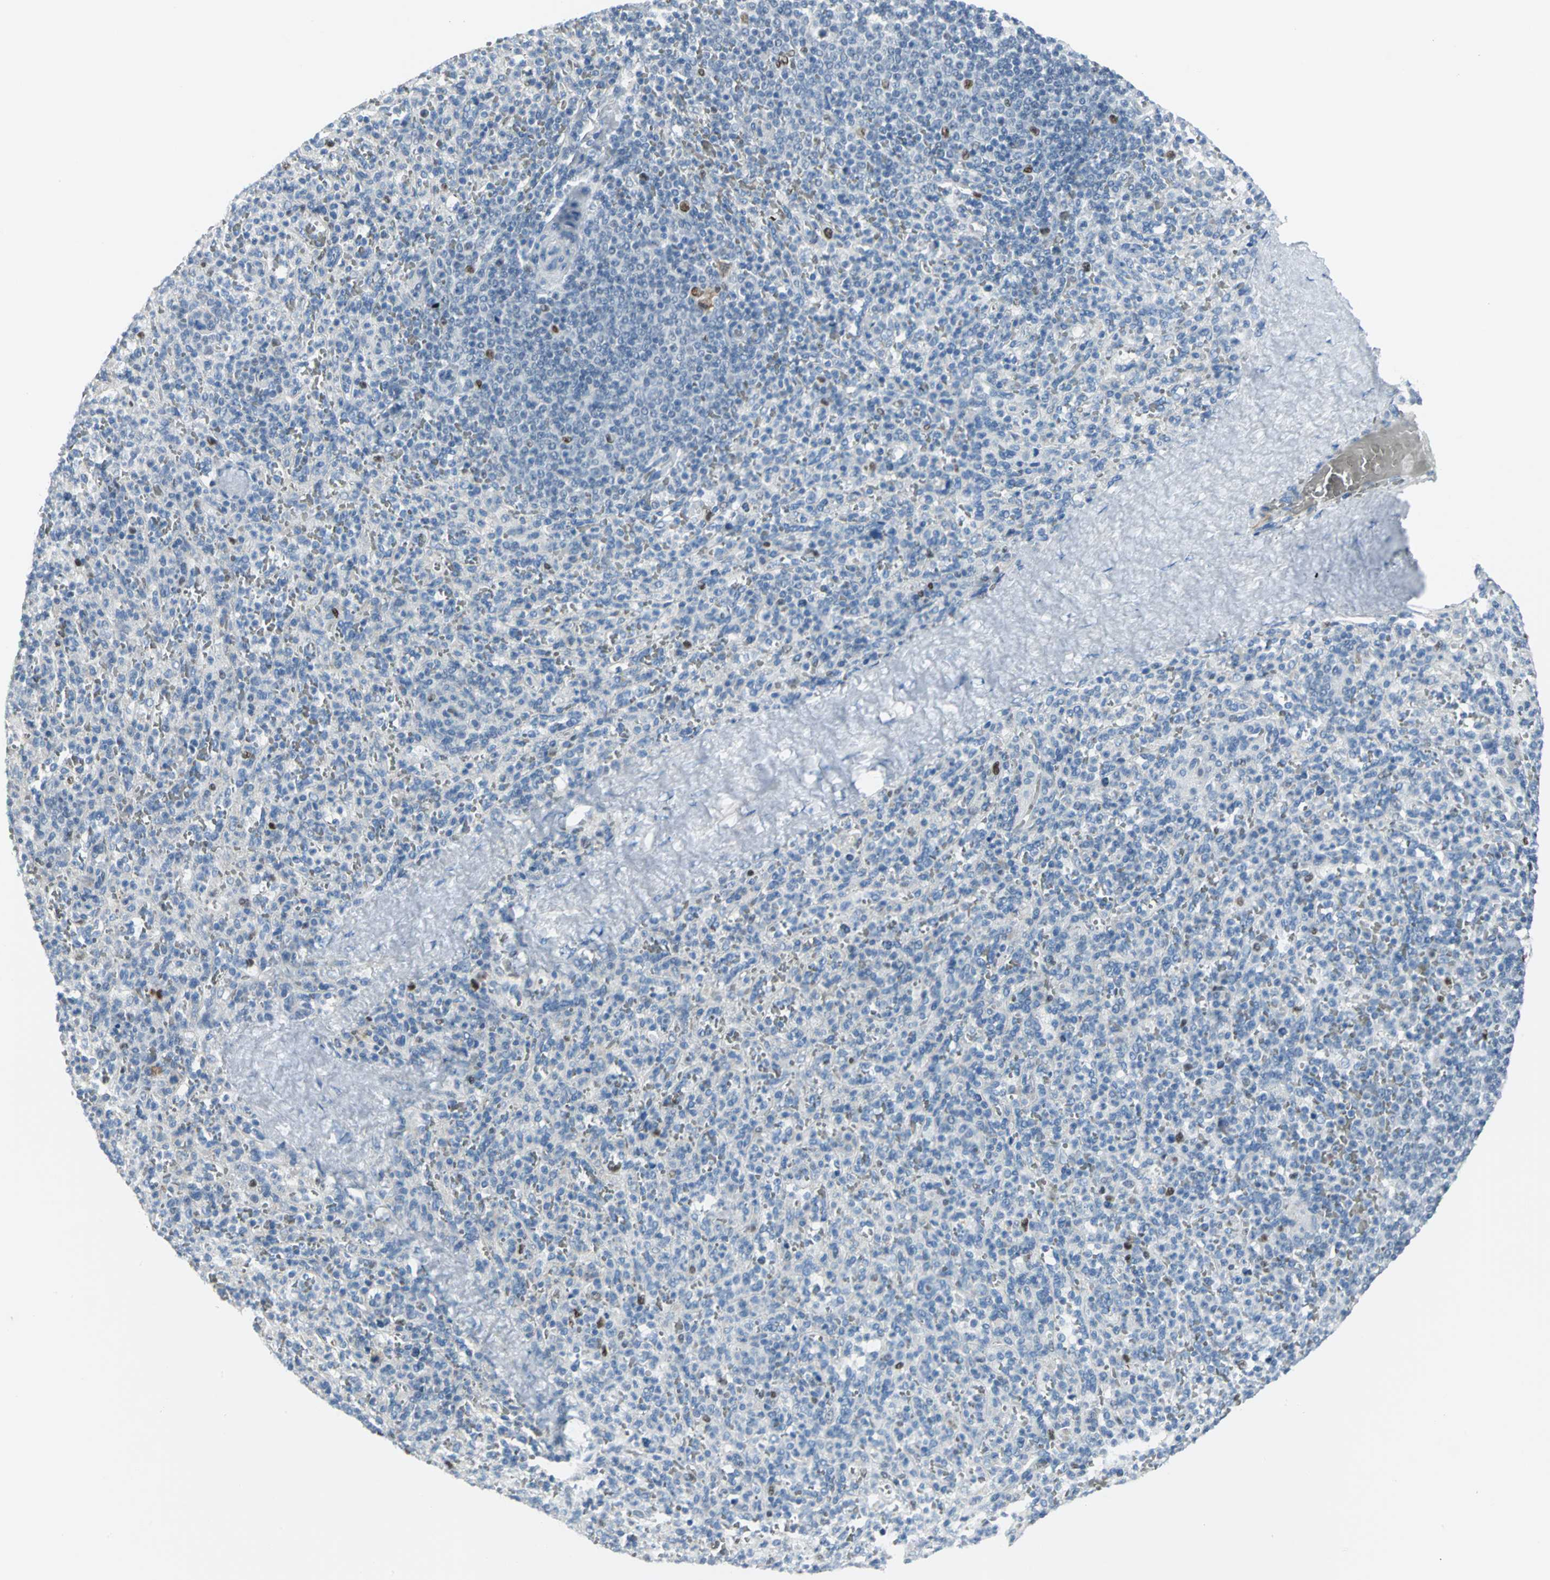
{"staining": {"intensity": "negative", "quantity": "none", "location": "none"}, "tissue": "spleen", "cell_type": "Cells in red pulp", "image_type": "normal", "snomed": [{"axis": "morphology", "description": "Normal tissue, NOS"}, {"axis": "topography", "description": "Spleen"}], "caption": "Protein analysis of benign spleen shows no significant expression in cells in red pulp. The staining was performed using DAB (3,3'-diaminobenzidine) to visualize the protein expression in brown, while the nuclei were stained in blue with hematoxylin (Magnification: 20x).", "gene": "MCM3", "patient": {"sex": "male", "age": 36}}